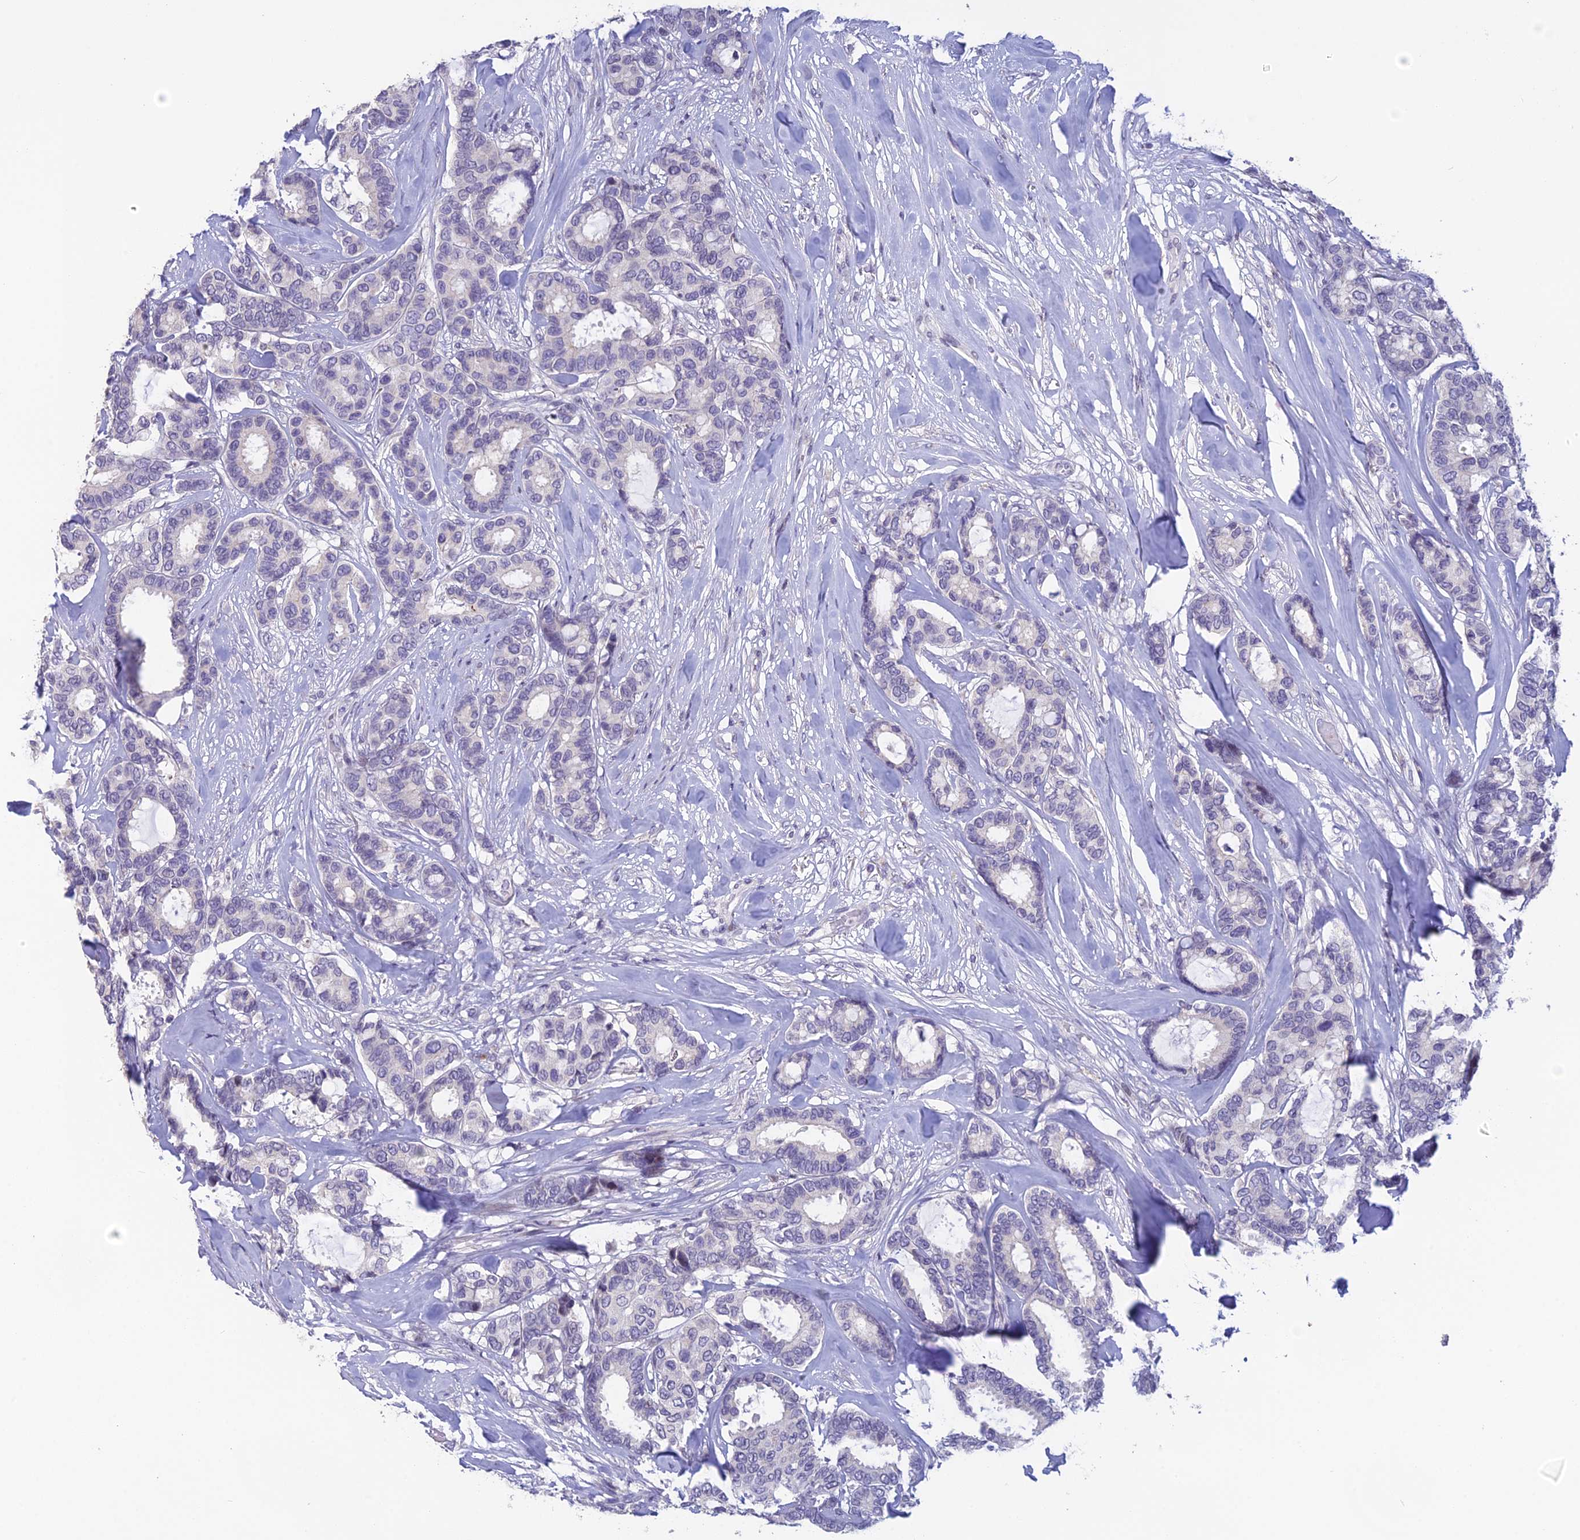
{"staining": {"intensity": "negative", "quantity": "none", "location": "none"}, "tissue": "breast cancer", "cell_type": "Tumor cells", "image_type": "cancer", "snomed": [{"axis": "morphology", "description": "Duct carcinoma"}, {"axis": "topography", "description": "Breast"}], "caption": "High magnification brightfield microscopy of breast invasive ductal carcinoma stained with DAB (3,3'-diaminobenzidine) (brown) and counterstained with hematoxylin (blue): tumor cells show no significant staining.", "gene": "TMEM134", "patient": {"sex": "female", "age": 87}}